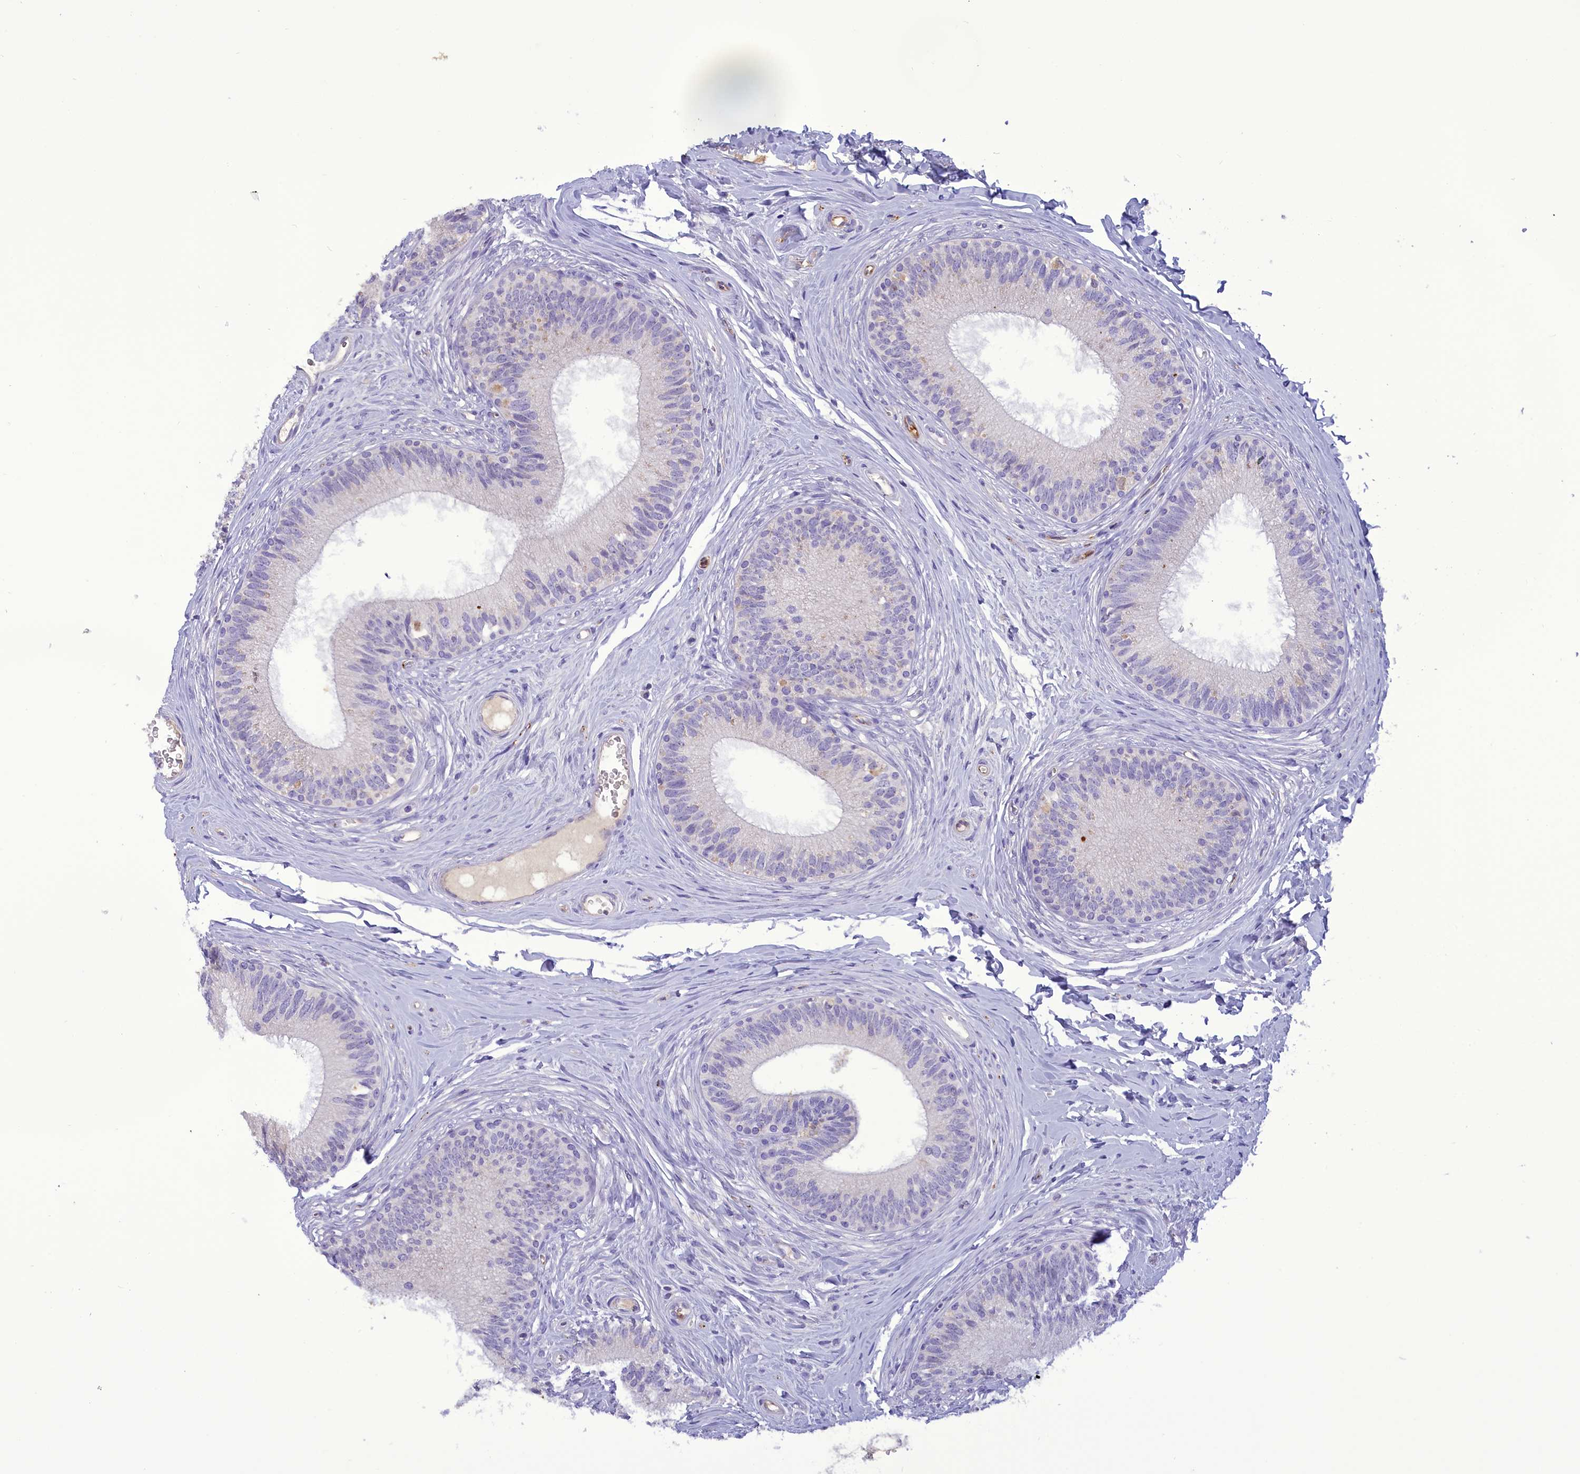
{"staining": {"intensity": "negative", "quantity": "none", "location": "none"}, "tissue": "epididymis", "cell_type": "Glandular cells", "image_type": "normal", "snomed": [{"axis": "morphology", "description": "Normal tissue, NOS"}, {"axis": "topography", "description": "Epididymis"}], "caption": "A micrograph of epididymis stained for a protein shows no brown staining in glandular cells. (DAB immunohistochemistry (IHC) with hematoxylin counter stain).", "gene": "FAM149B1", "patient": {"sex": "male", "age": 33}}